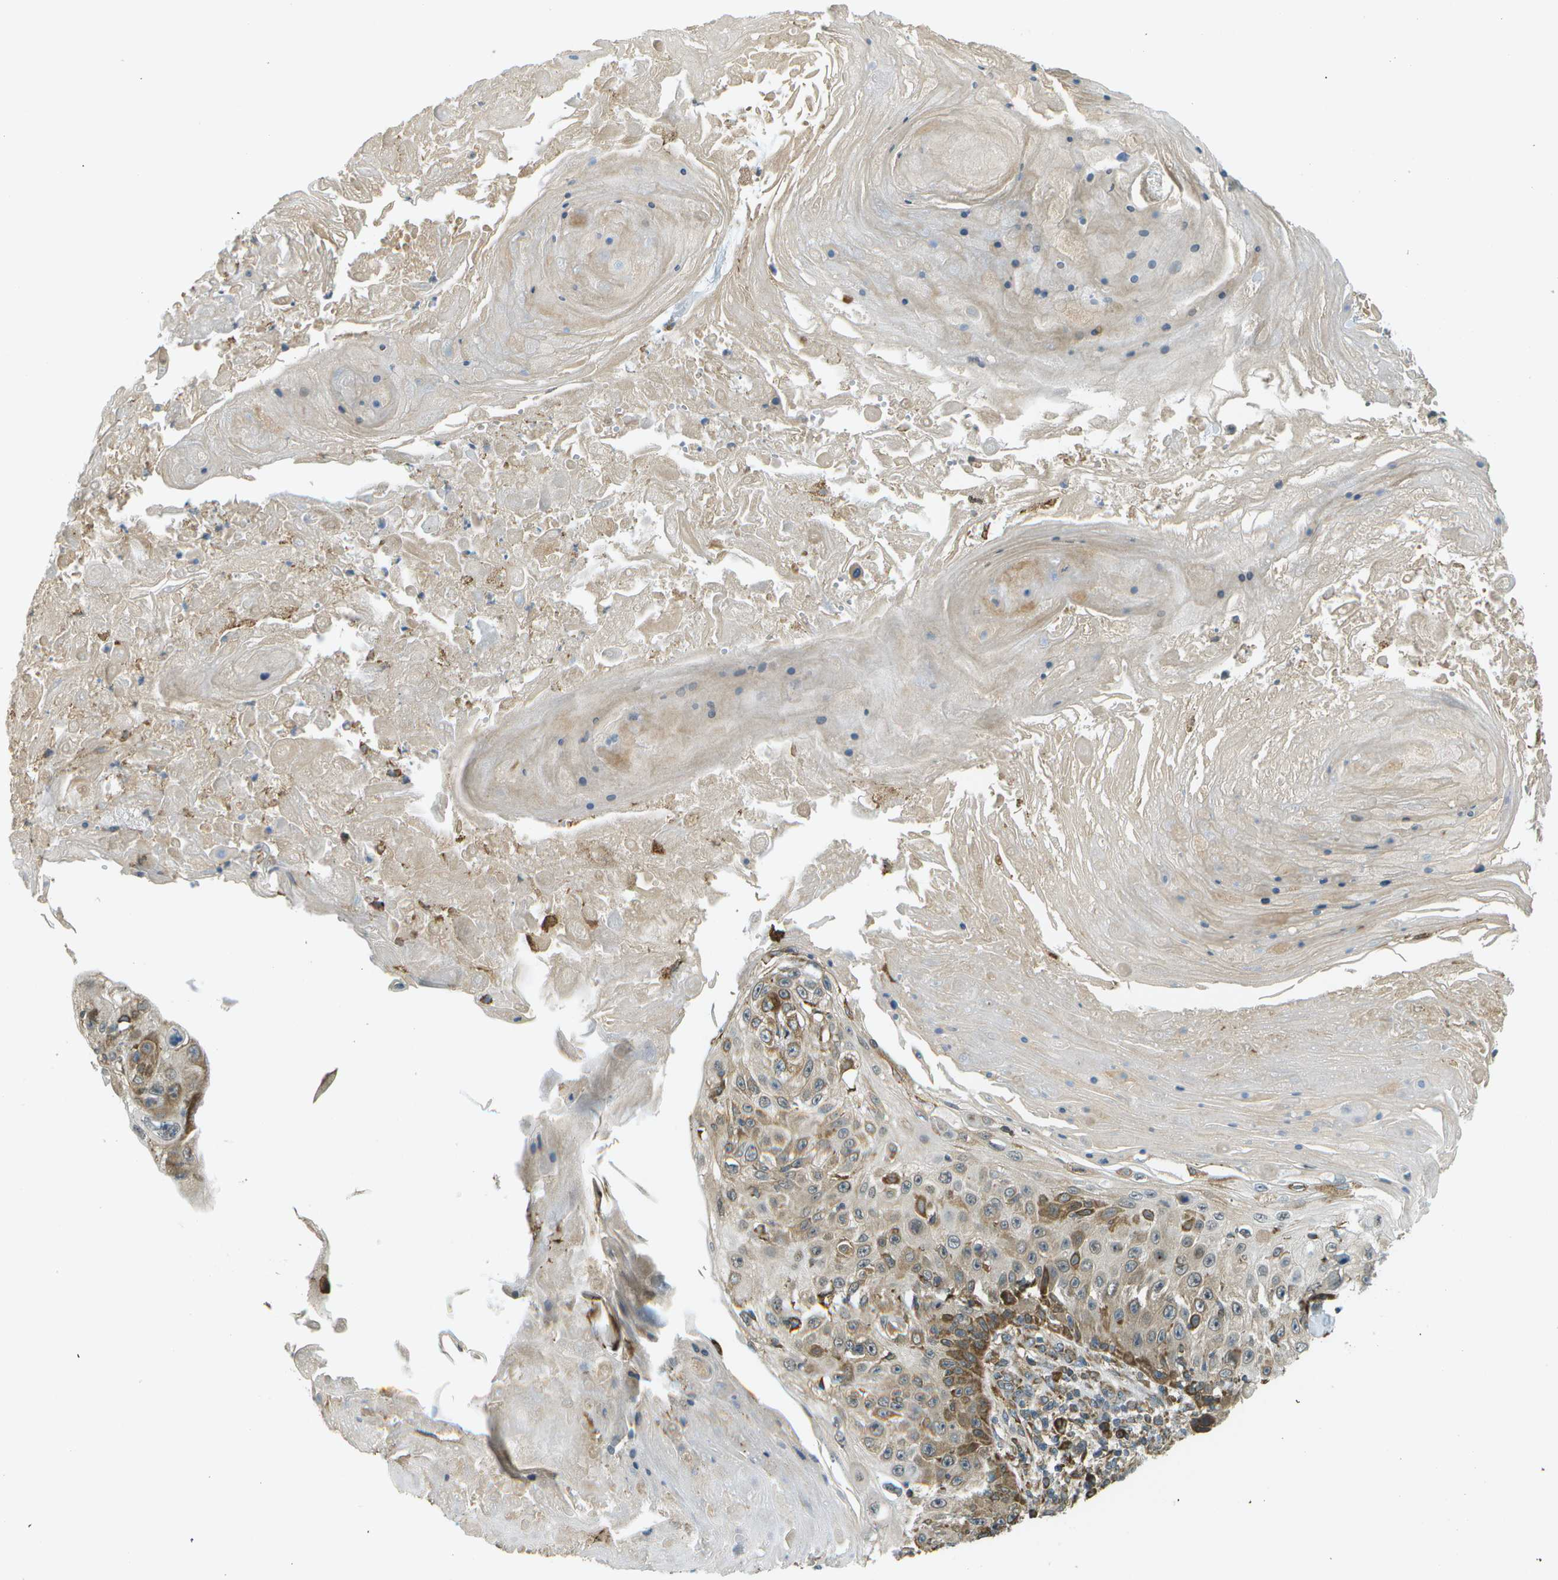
{"staining": {"intensity": "moderate", "quantity": "25%-75%", "location": "cytoplasmic/membranous"}, "tissue": "skin cancer", "cell_type": "Tumor cells", "image_type": "cancer", "snomed": [{"axis": "morphology", "description": "Squamous cell carcinoma, NOS"}, {"axis": "topography", "description": "Skin"}], "caption": "Immunohistochemical staining of squamous cell carcinoma (skin) exhibits moderate cytoplasmic/membranous protein expression in about 25%-75% of tumor cells.", "gene": "USP30", "patient": {"sex": "male", "age": 86}}